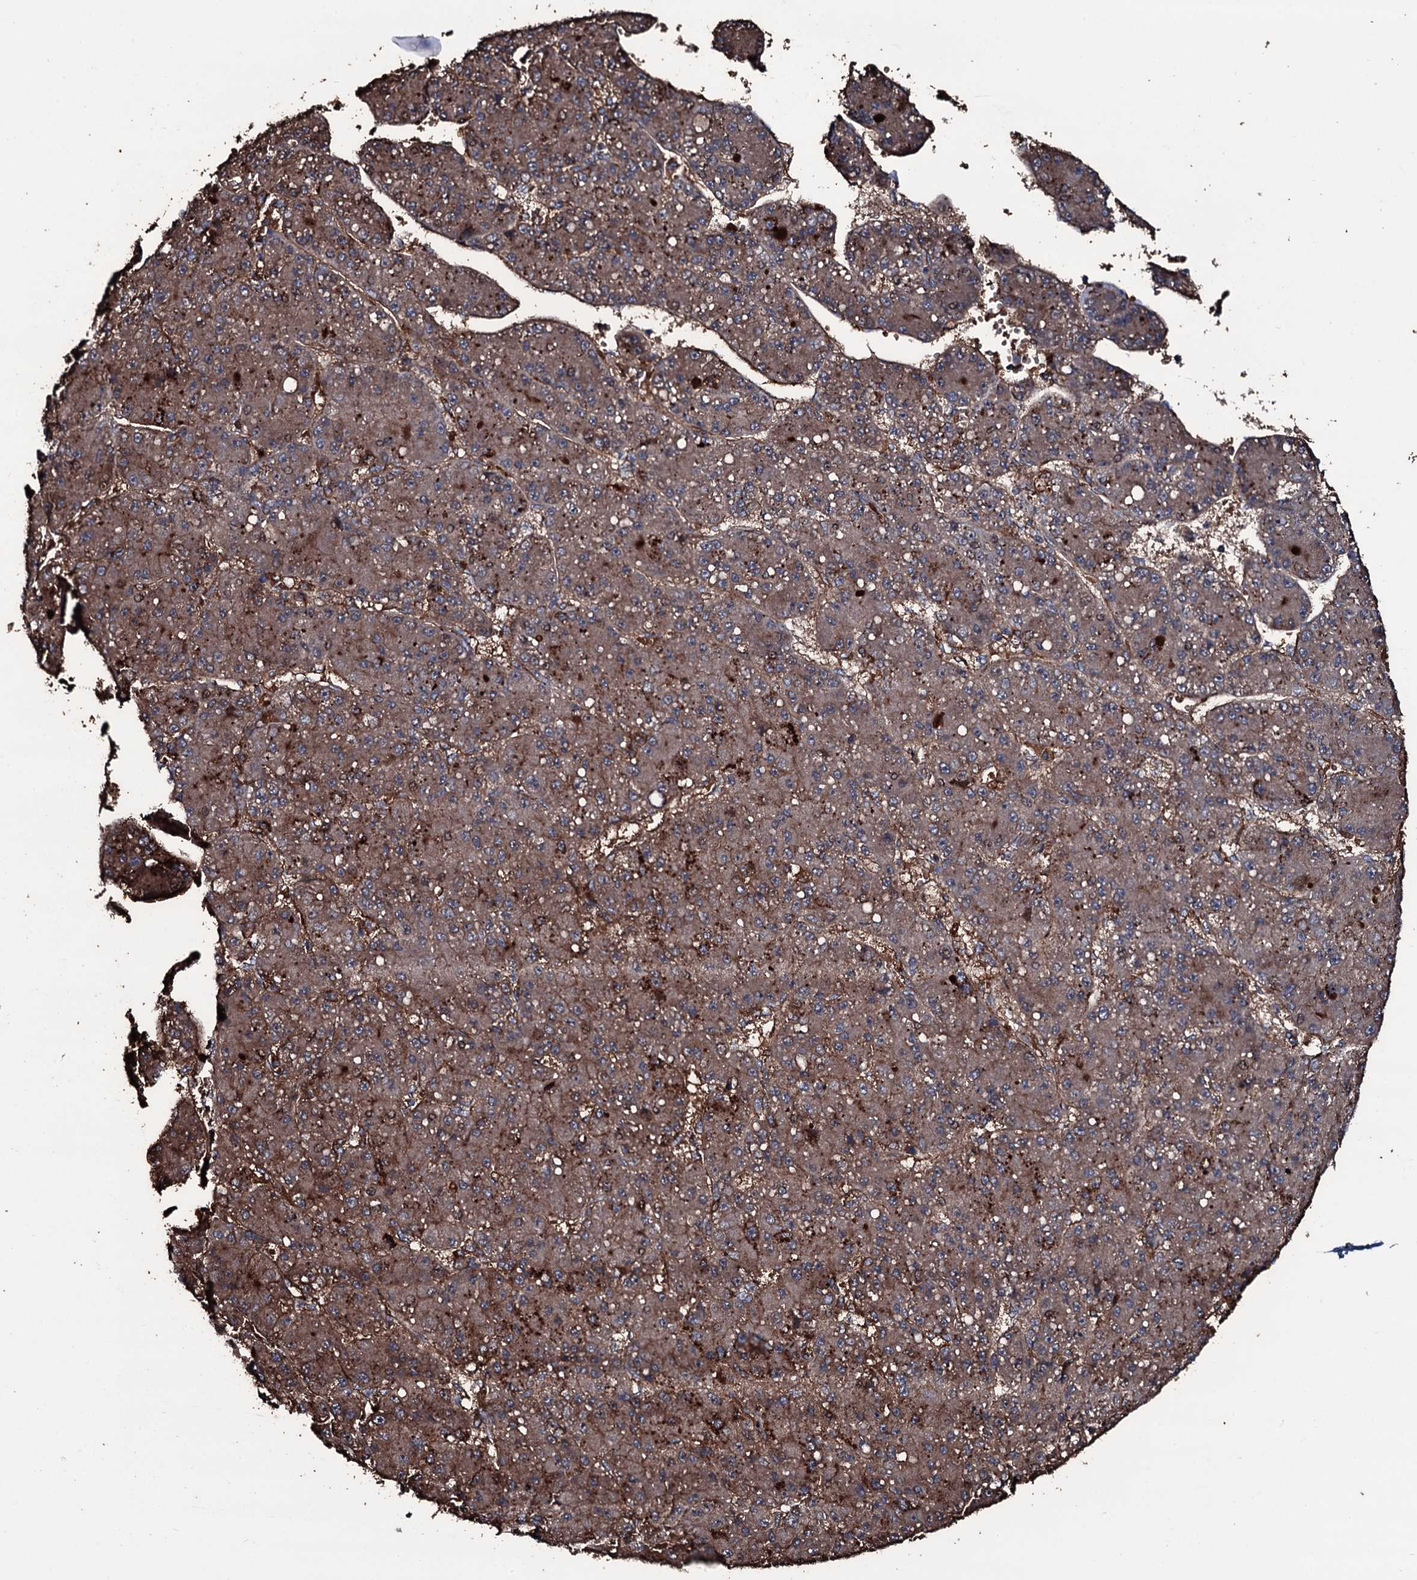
{"staining": {"intensity": "moderate", "quantity": ">75%", "location": "cytoplasmic/membranous"}, "tissue": "liver cancer", "cell_type": "Tumor cells", "image_type": "cancer", "snomed": [{"axis": "morphology", "description": "Carcinoma, Hepatocellular, NOS"}, {"axis": "topography", "description": "Liver"}], "caption": "A medium amount of moderate cytoplasmic/membranous staining is present in about >75% of tumor cells in liver hepatocellular carcinoma tissue. Immunohistochemistry stains the protein of interest in brown and the nuclei are stained blue.", "gene": "ZSWIM8", "patient": {"sex": "male", "age": 67}}